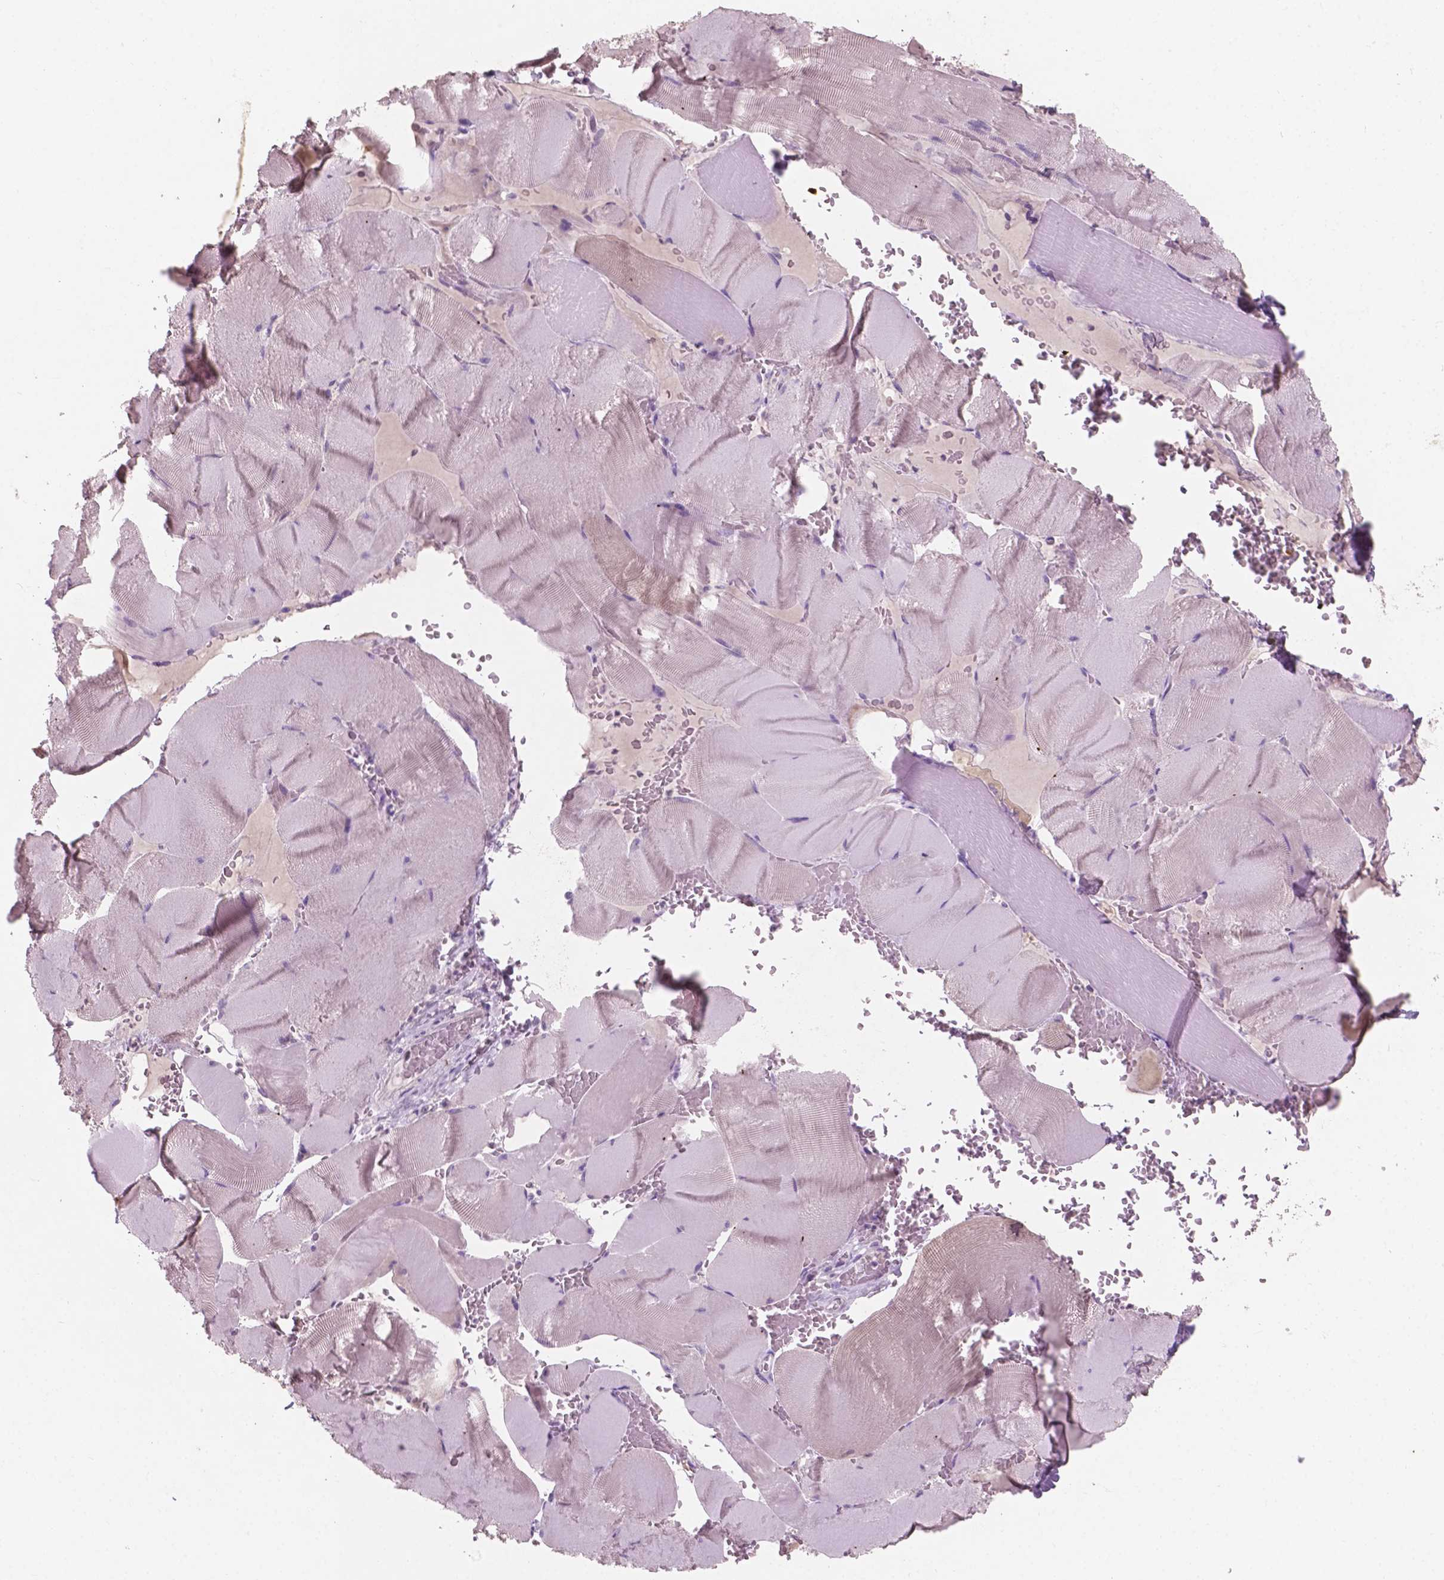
{"staining": {"intensity": "negative", "quantity": "none", "location": "none"}, "tissue": "skeletal muscle", "cell_type": "Myocytes", "image_type": "normal", "snomed": [{"axis": "morphology", "description": "Normal tissue, NOS"}, {"axis": "topography", "description": "Skeletal muscle"}], "caption": "This is an immunohistochemistry (IHC) image of unremarkable human skeletal muscle. There is no staining in myocytes.", "gene": "AWAT1", "patient": {"sex": "male", "age": 56}}